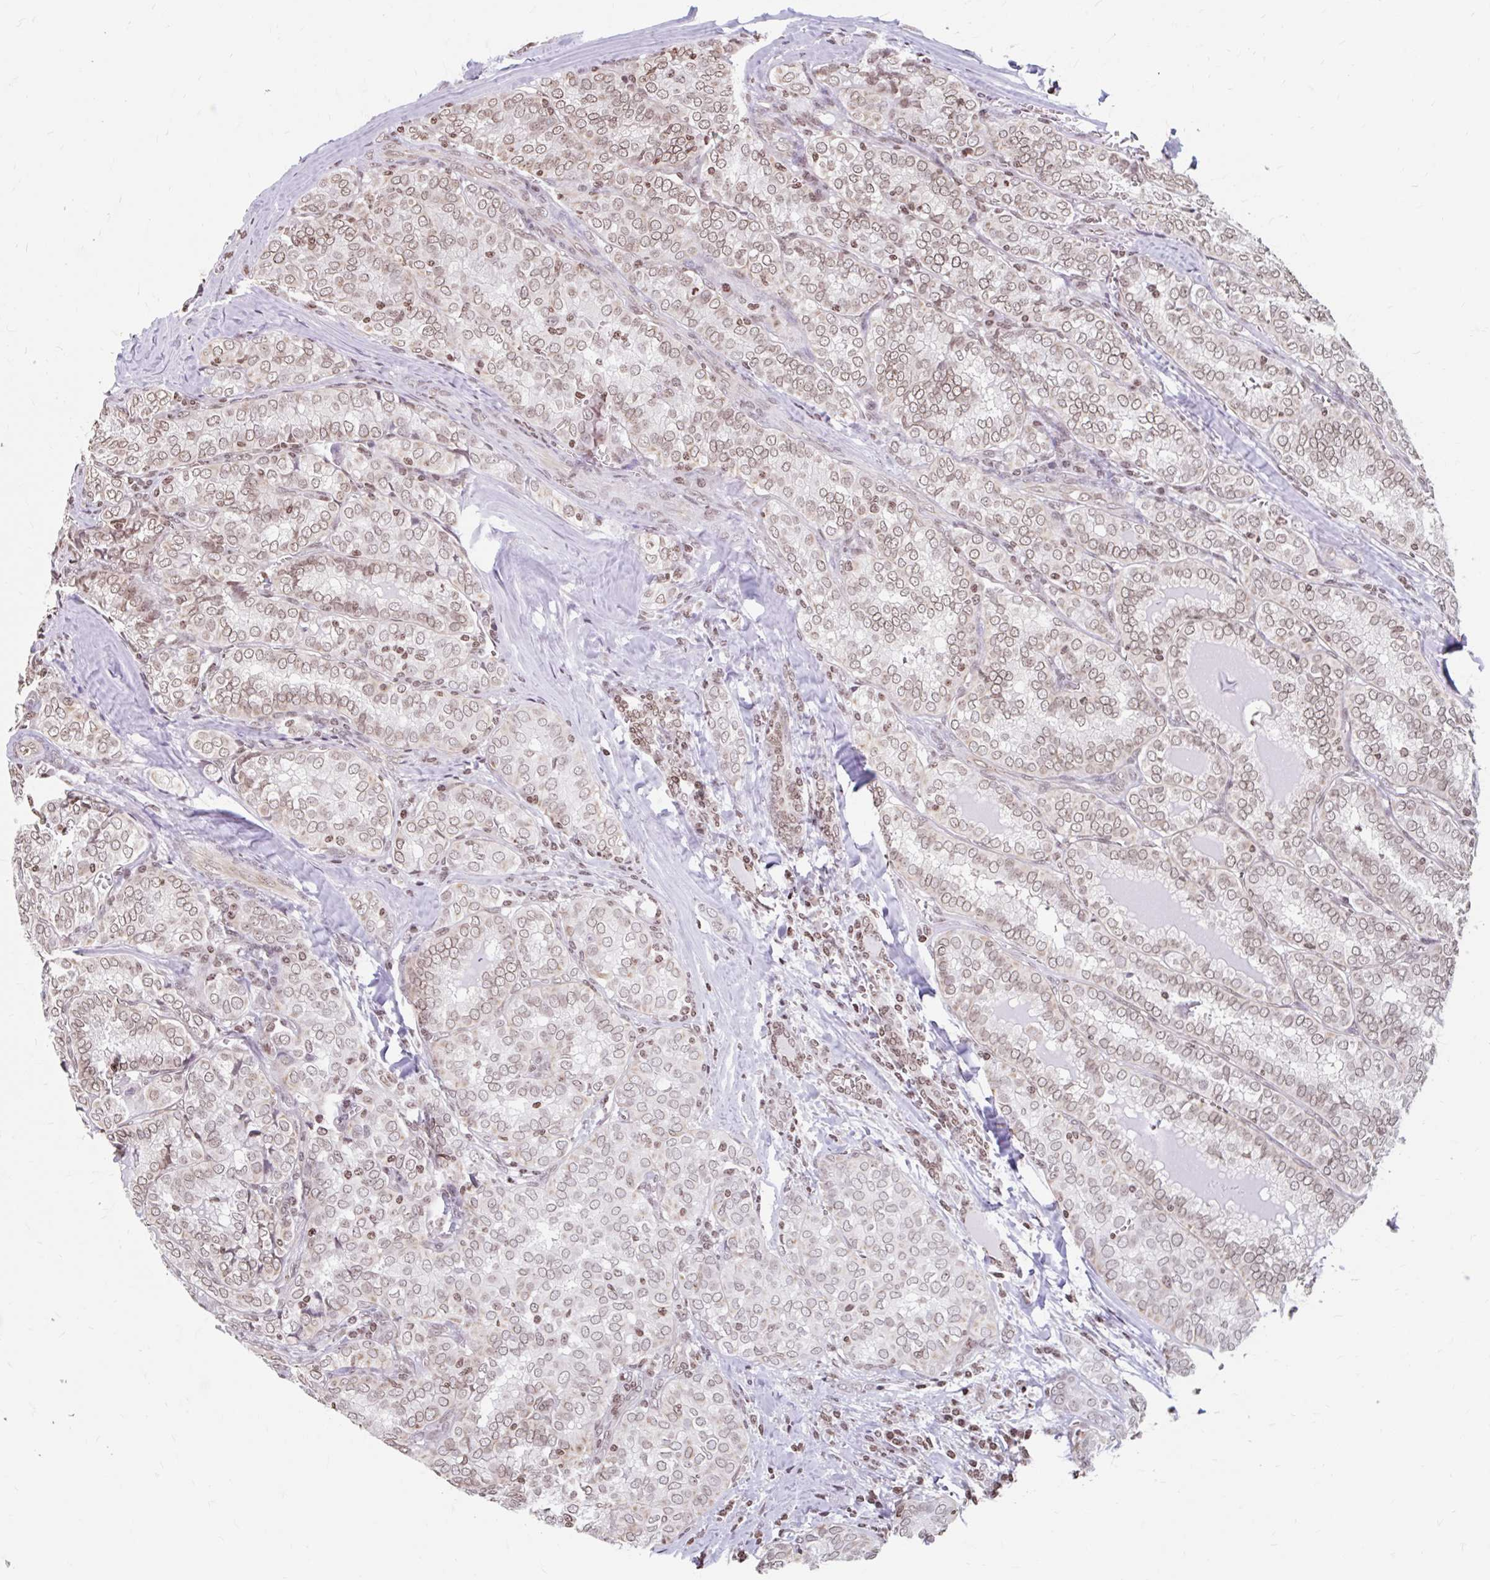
{"staining": {"intensity": "moderate", "quantity": ">75%", "location": "nuclear"}, "tissue": "thyroid cancer", "cell_type": "Tumor cells", "image_type": "cancer", "snomed": [{"axis": "morphology", "description": "Papillary adenocarcinoma, NOS"}, {"axis": "topography", "description": "Thyroid gland"}], "caption": "Moderate nuclear protein expression is seen in about >75% of tumor cells in thyroid papillary adenocarcinoma.", "gene": "ORC3", "patient": {"sex": "female", "age": 30}}